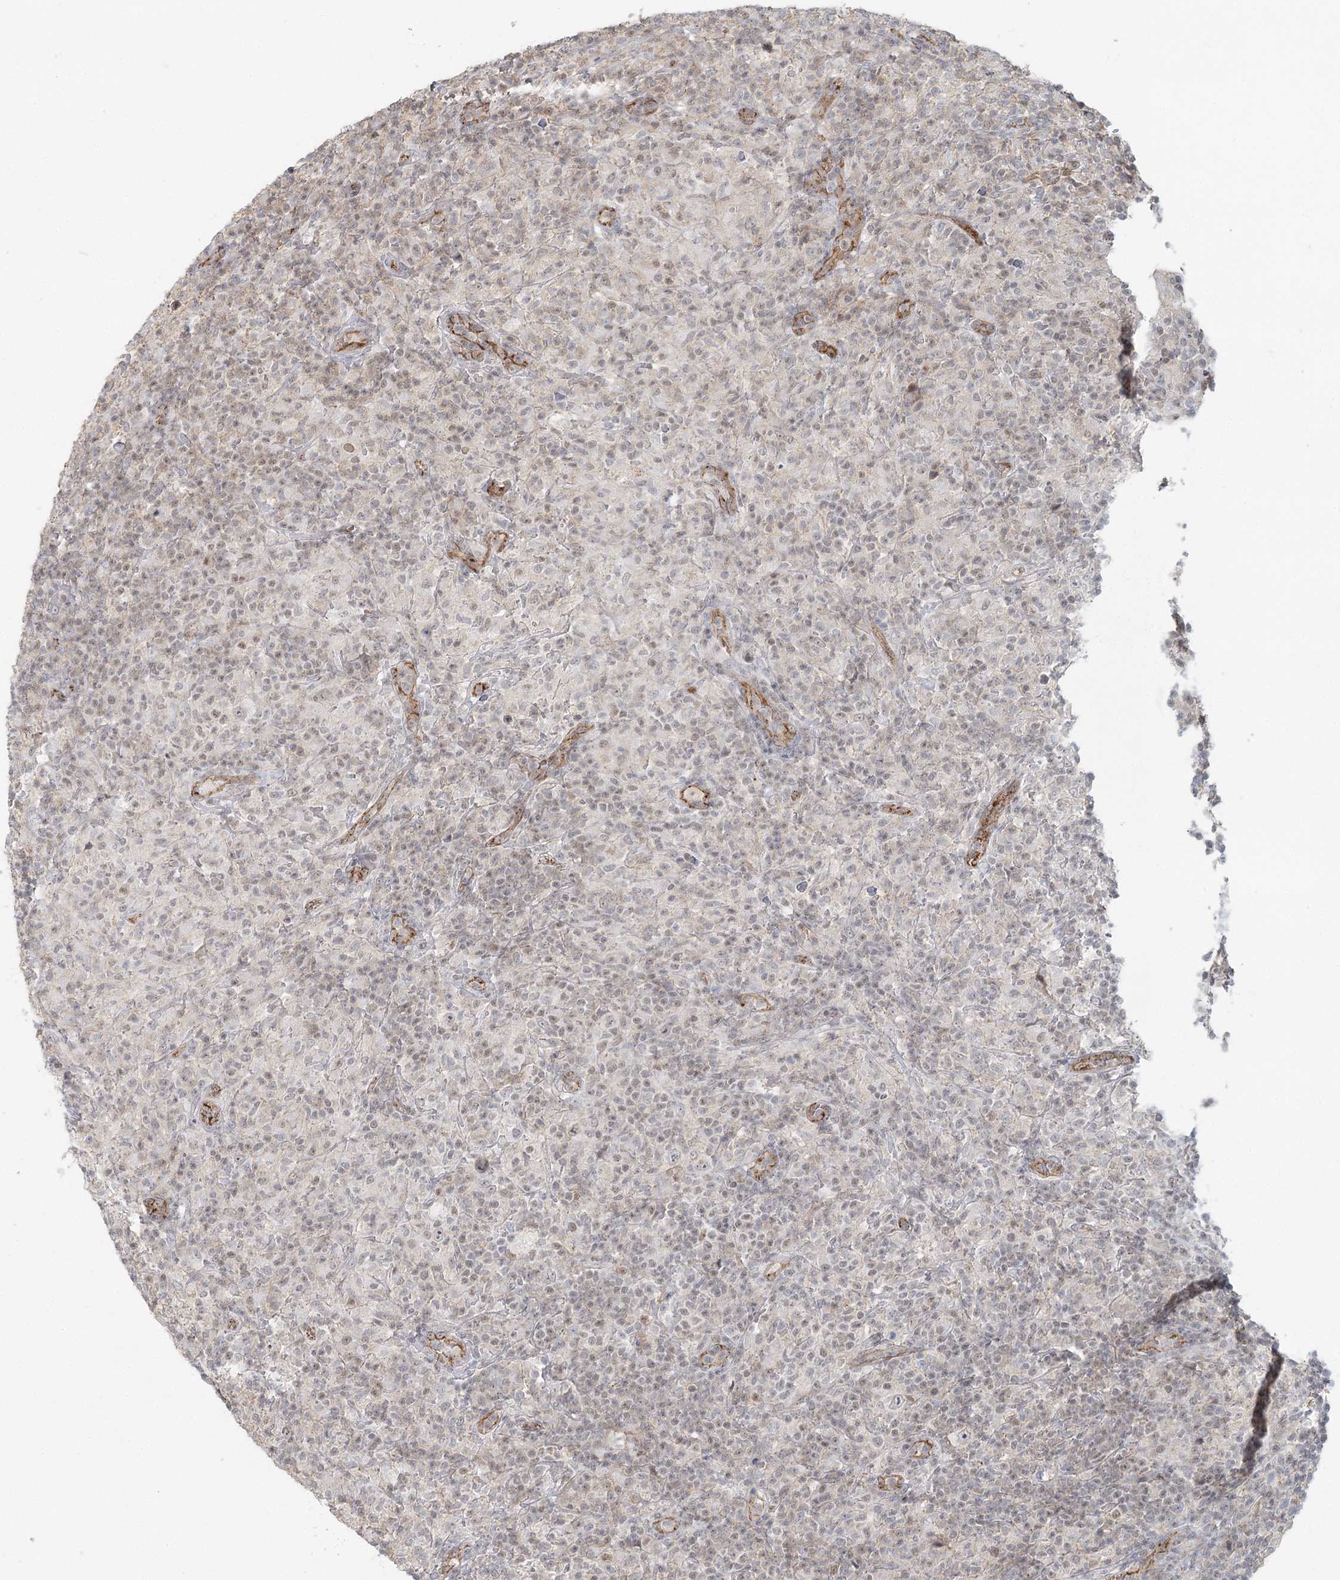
{"staining": {"intensity": "negative", "quantity": "none", "location": "none"}, "tissue": "lymphoma", "cell_type": "Tumor cells", "image_type": "cancer", "snomed": [{"axis": "morphology", "description": "Hodgkin's disease, NOS"}, {"axis": "topography", "description": "Lymph node"}], "caption": "Immunohistochemistry (IHC) of human Hodgkin's disease shows no expression in tumor cells. (DAB (3,3'-diaminobenzidine) IHC with hematoxylin counter stain).", "gene": "KBTBD4", "patient": {"sex": "male", "age": 70}}